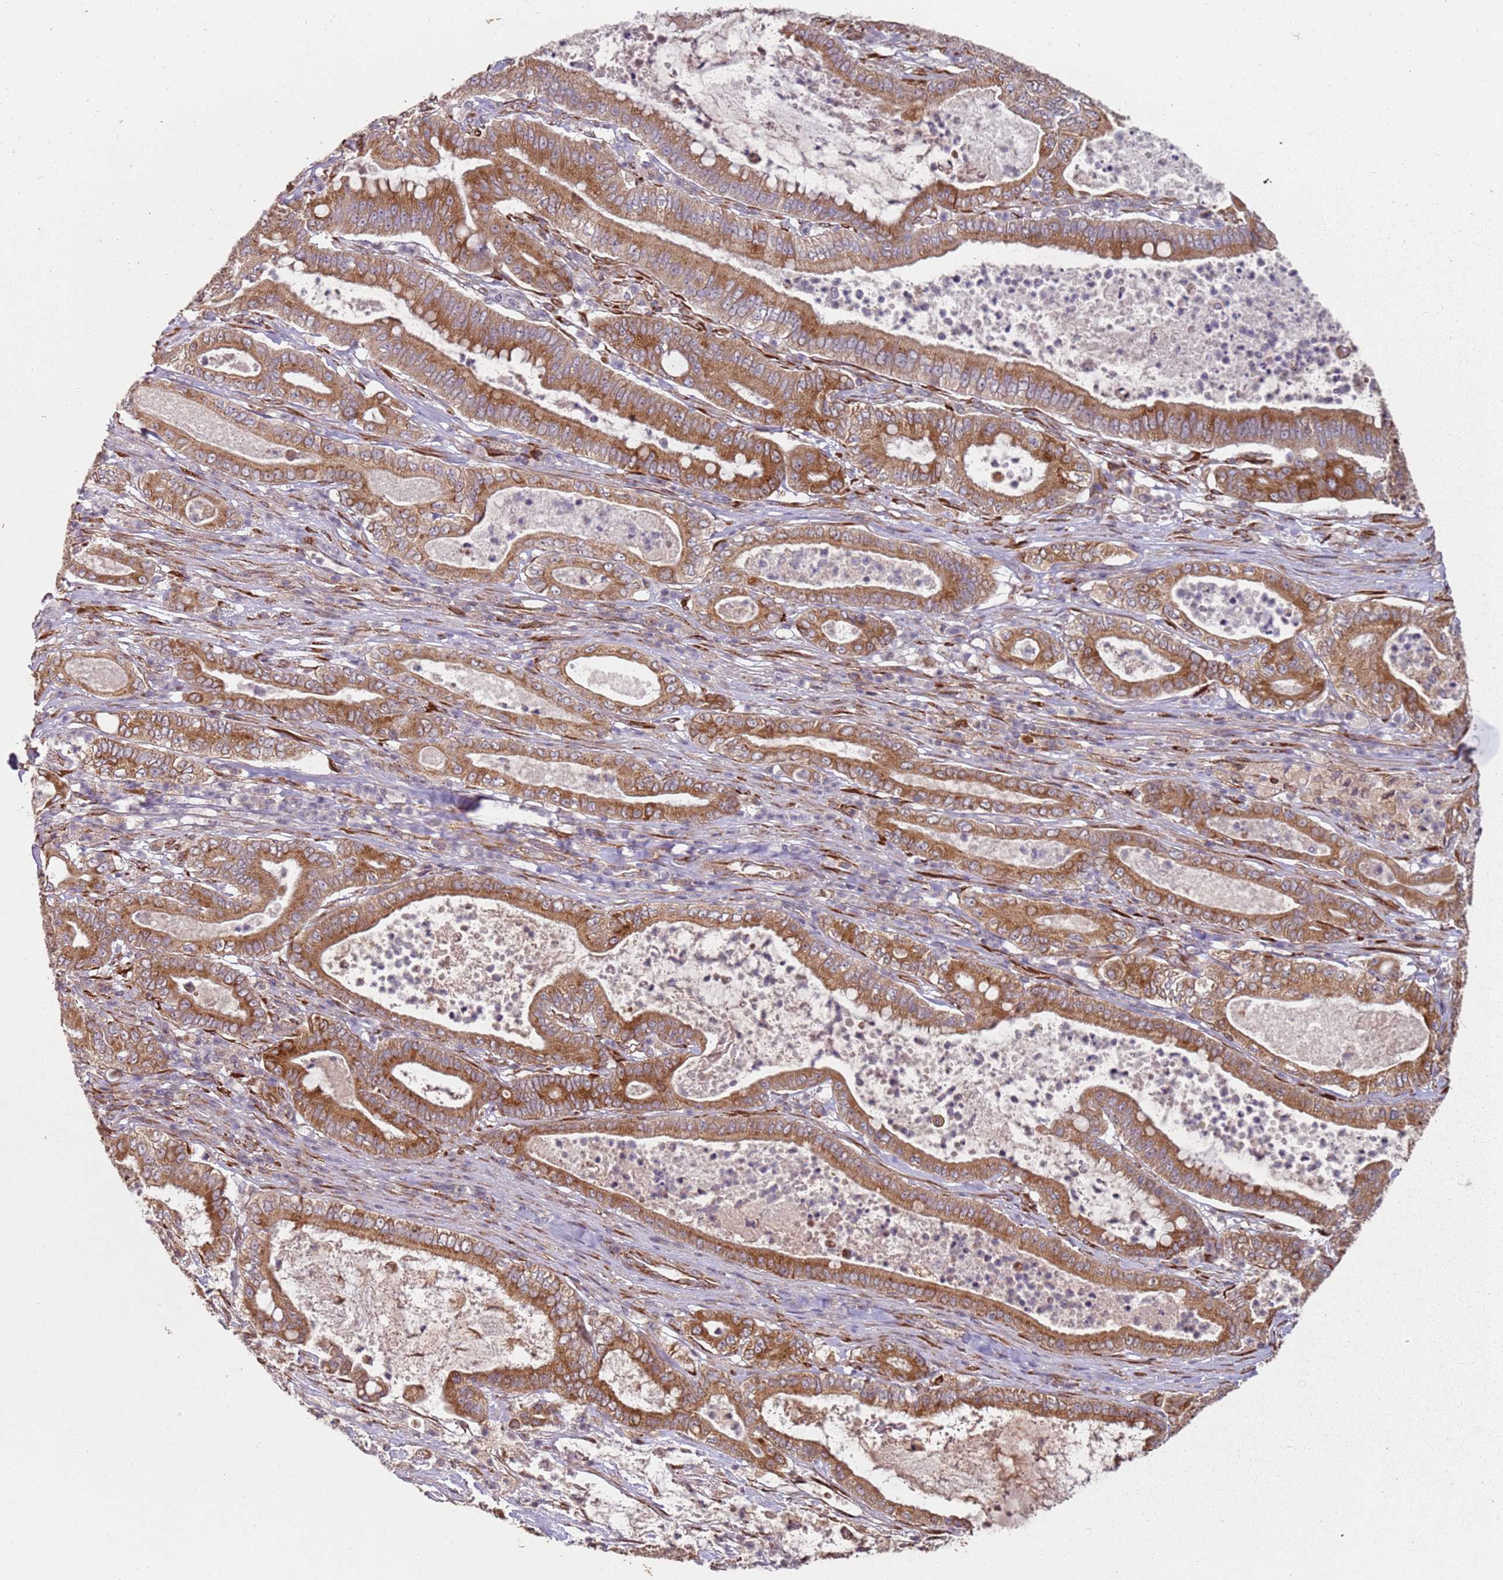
{"staining": {"intensity": "strong", "quantity": ">75%", "location": "cytoplasmic/membranous"}, "tissue": "pancreatic cancer", "cell_type": "Tumor cells", "image_type": "cancer", "snomed": [{"axis": "morphology", "description": "Adenocarcinoma, NOS"}, {"axis": "topography", "description": "Pancreas"}], "caption": "This micrograph shows pancreatic adenocarcinoma stained with immunohistochemistry (IHC) to label a protein in brown. The cytoplasmic/membranous of tumor cells show strong positivity for the protein. Nuclei are counter-stained blue.", "gene": "ARFRP1", "patient": {"sex": "male", "age": 71}}